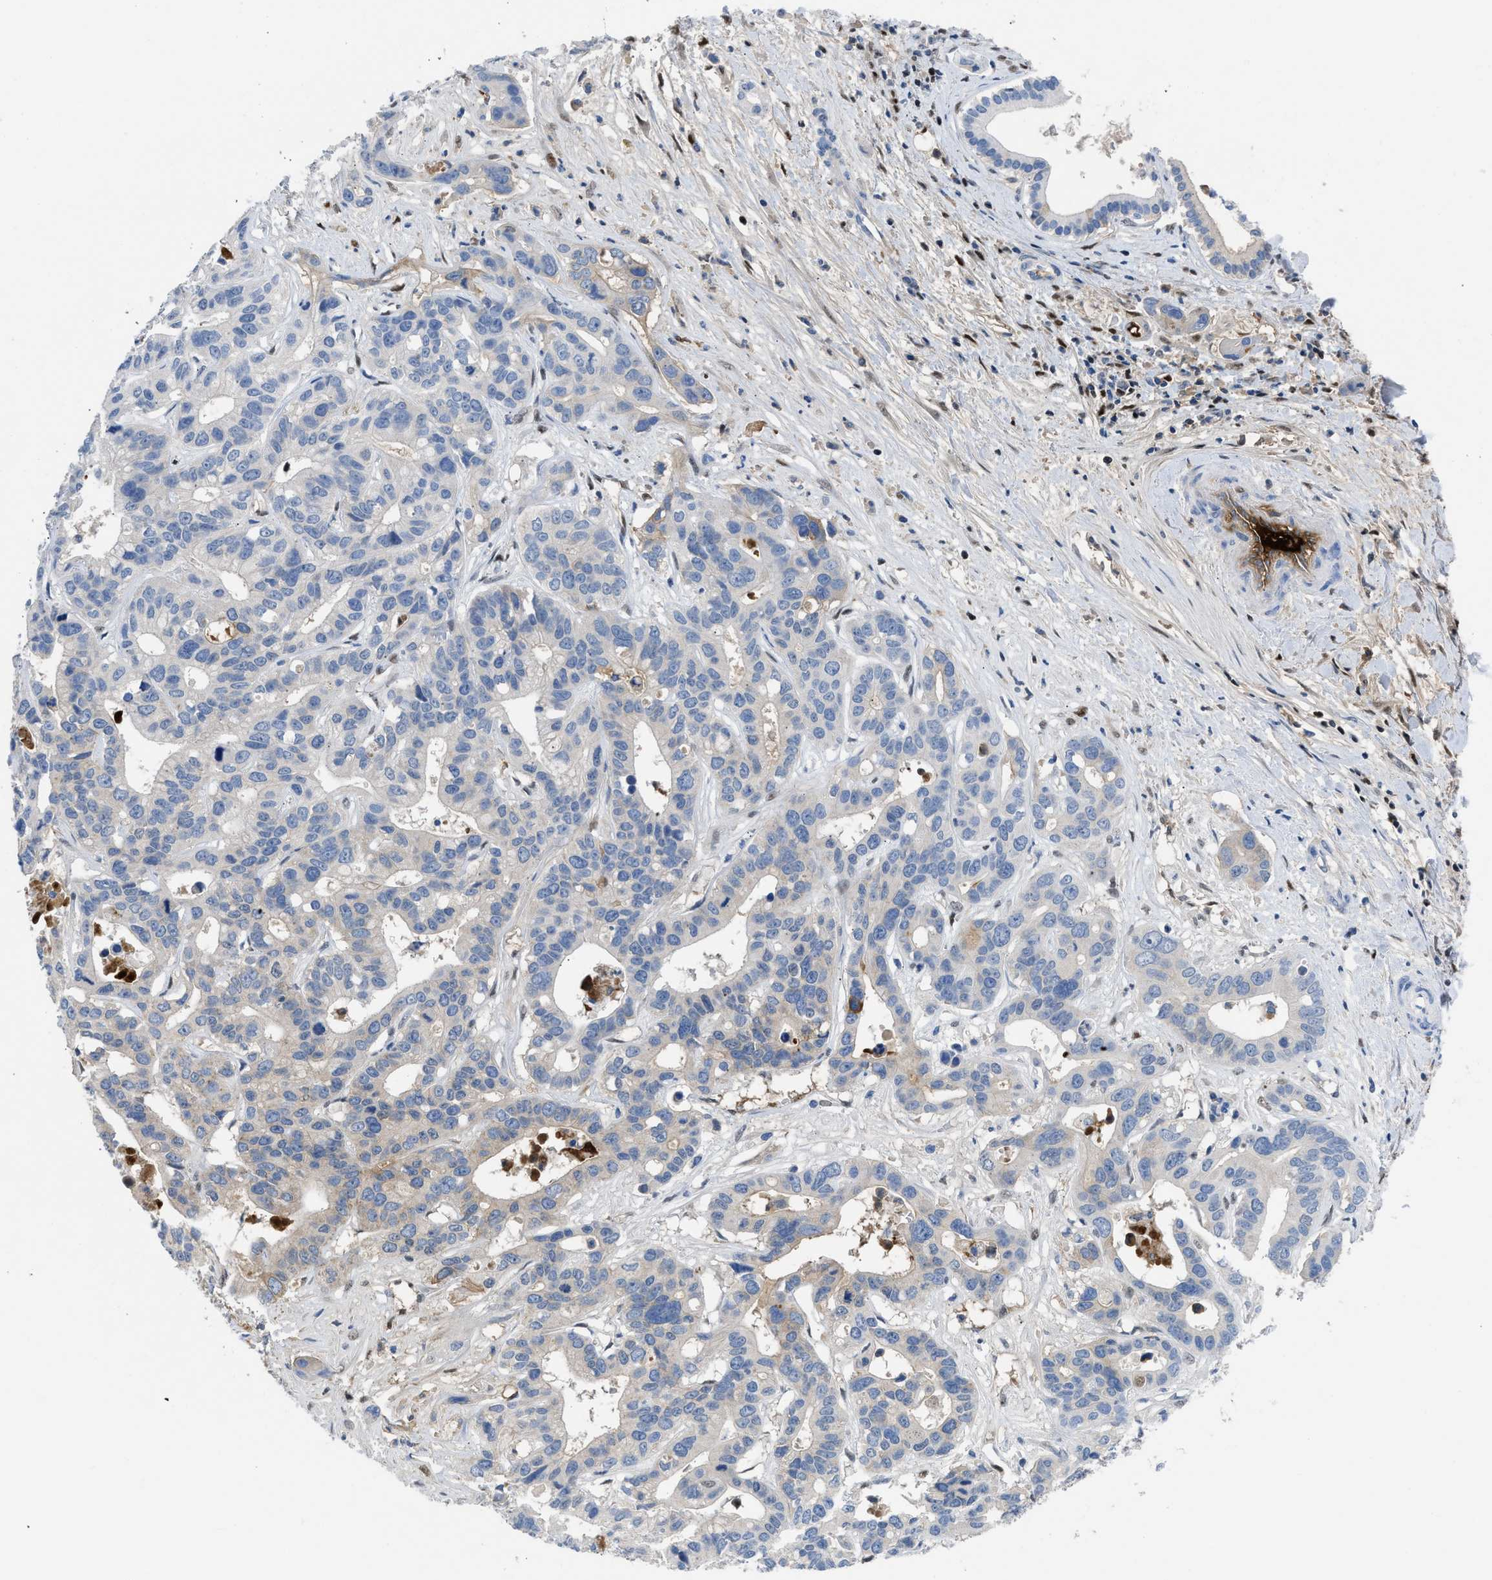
{"staining": {"intensity": "weak", "quantity": "<25%", "location": "cytoplasmic/membranous"}, "tissue": "liver cancer", "cell_type": "Tumor cells", "image_type": "cancer", "snomed": [{"axis": "morphology", "description": "Cholangiocarcinoma"}, {"axis": "topography", "description": "Liver"}], "caption": "The image reveals no significant positivity in tumor cells of cholangiocarcinoma (liver). (Brightfield microscopy of DAB immunohistochemistry (IHC) at high magnification).", "gene": "LEF1", "patient": {"sex": "female", "age": 65}}